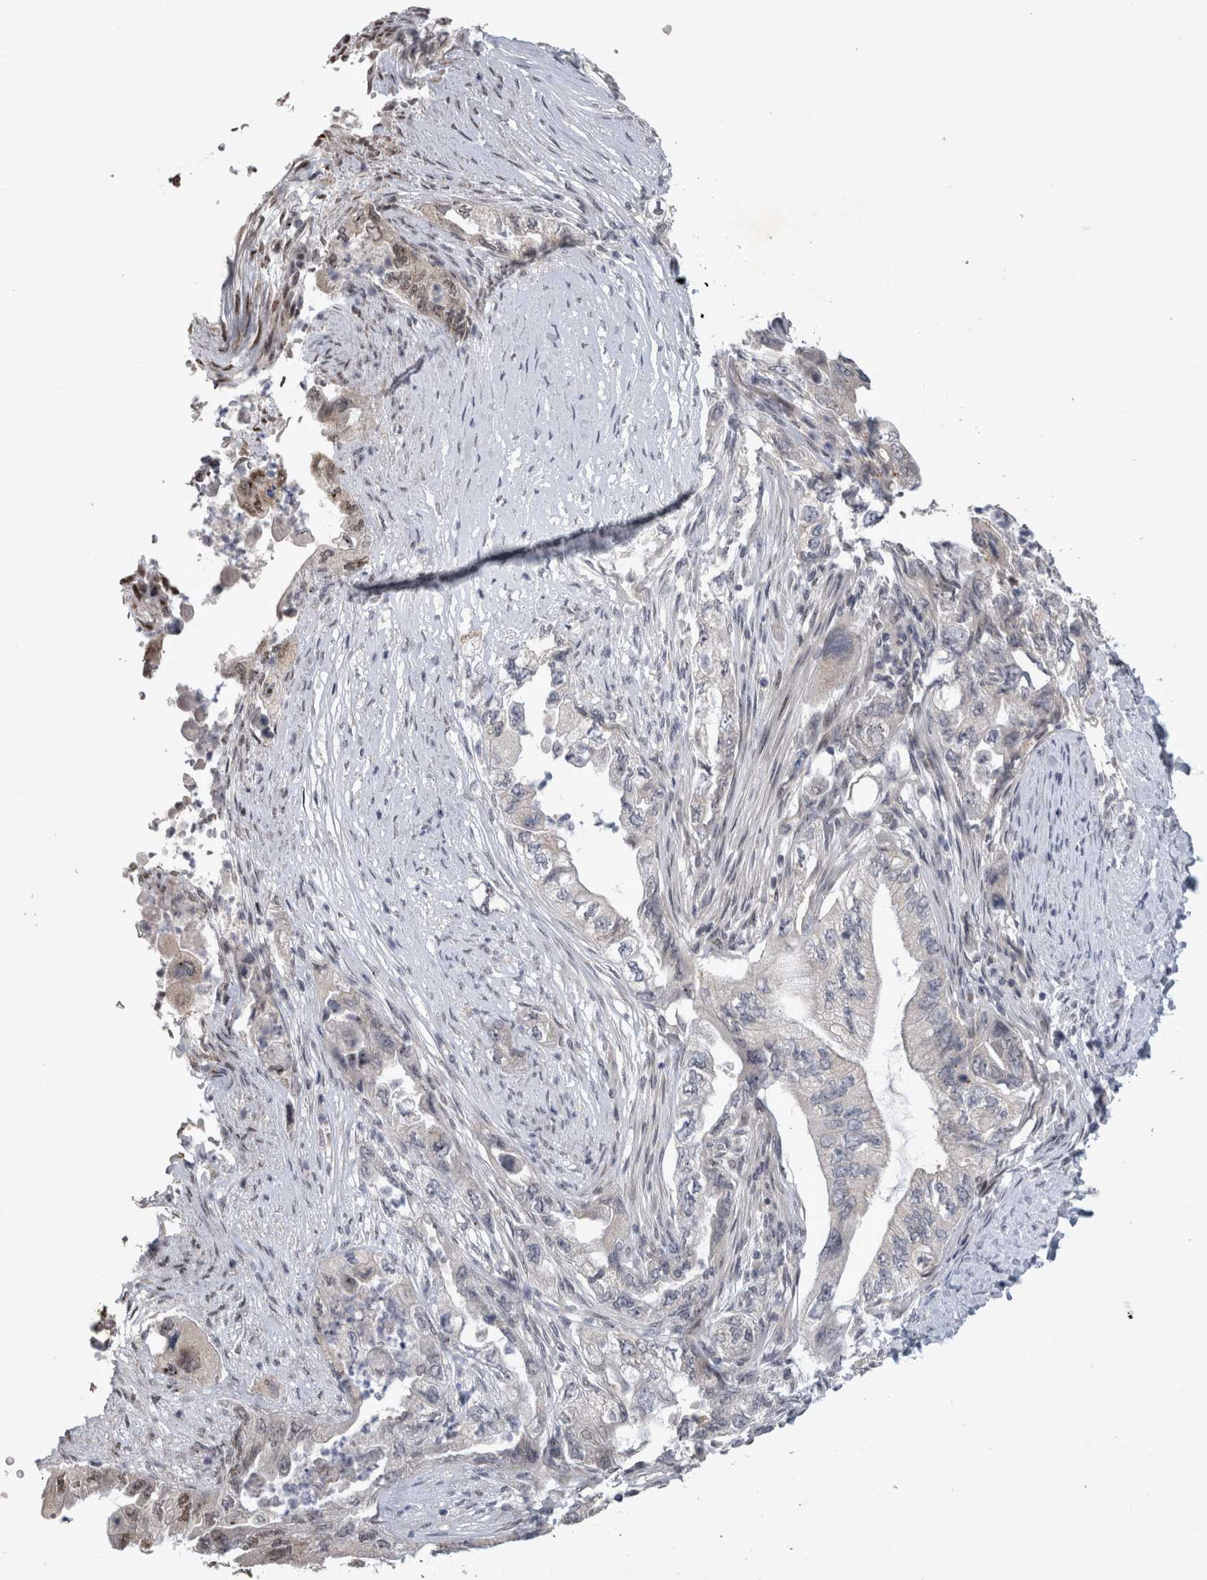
{"staining": {"intensity": "negative", "quantity": "none", "location": "none"}, "tissue": "pancreatic cancer", "cell_type": "Tumor cells", "image_type": "cancer", "snomed": [{"axis": "morphology", "description": "Adenocarcinoma, NOS"}, {"axis": "topography", "description": "Pancreas"}], "caption": "Histopathology image shows no protein staining in tumor cells of pancreatic cancer tissue.", "gene": "IFI44", "patient": {"sex": "female", "age": 73}}